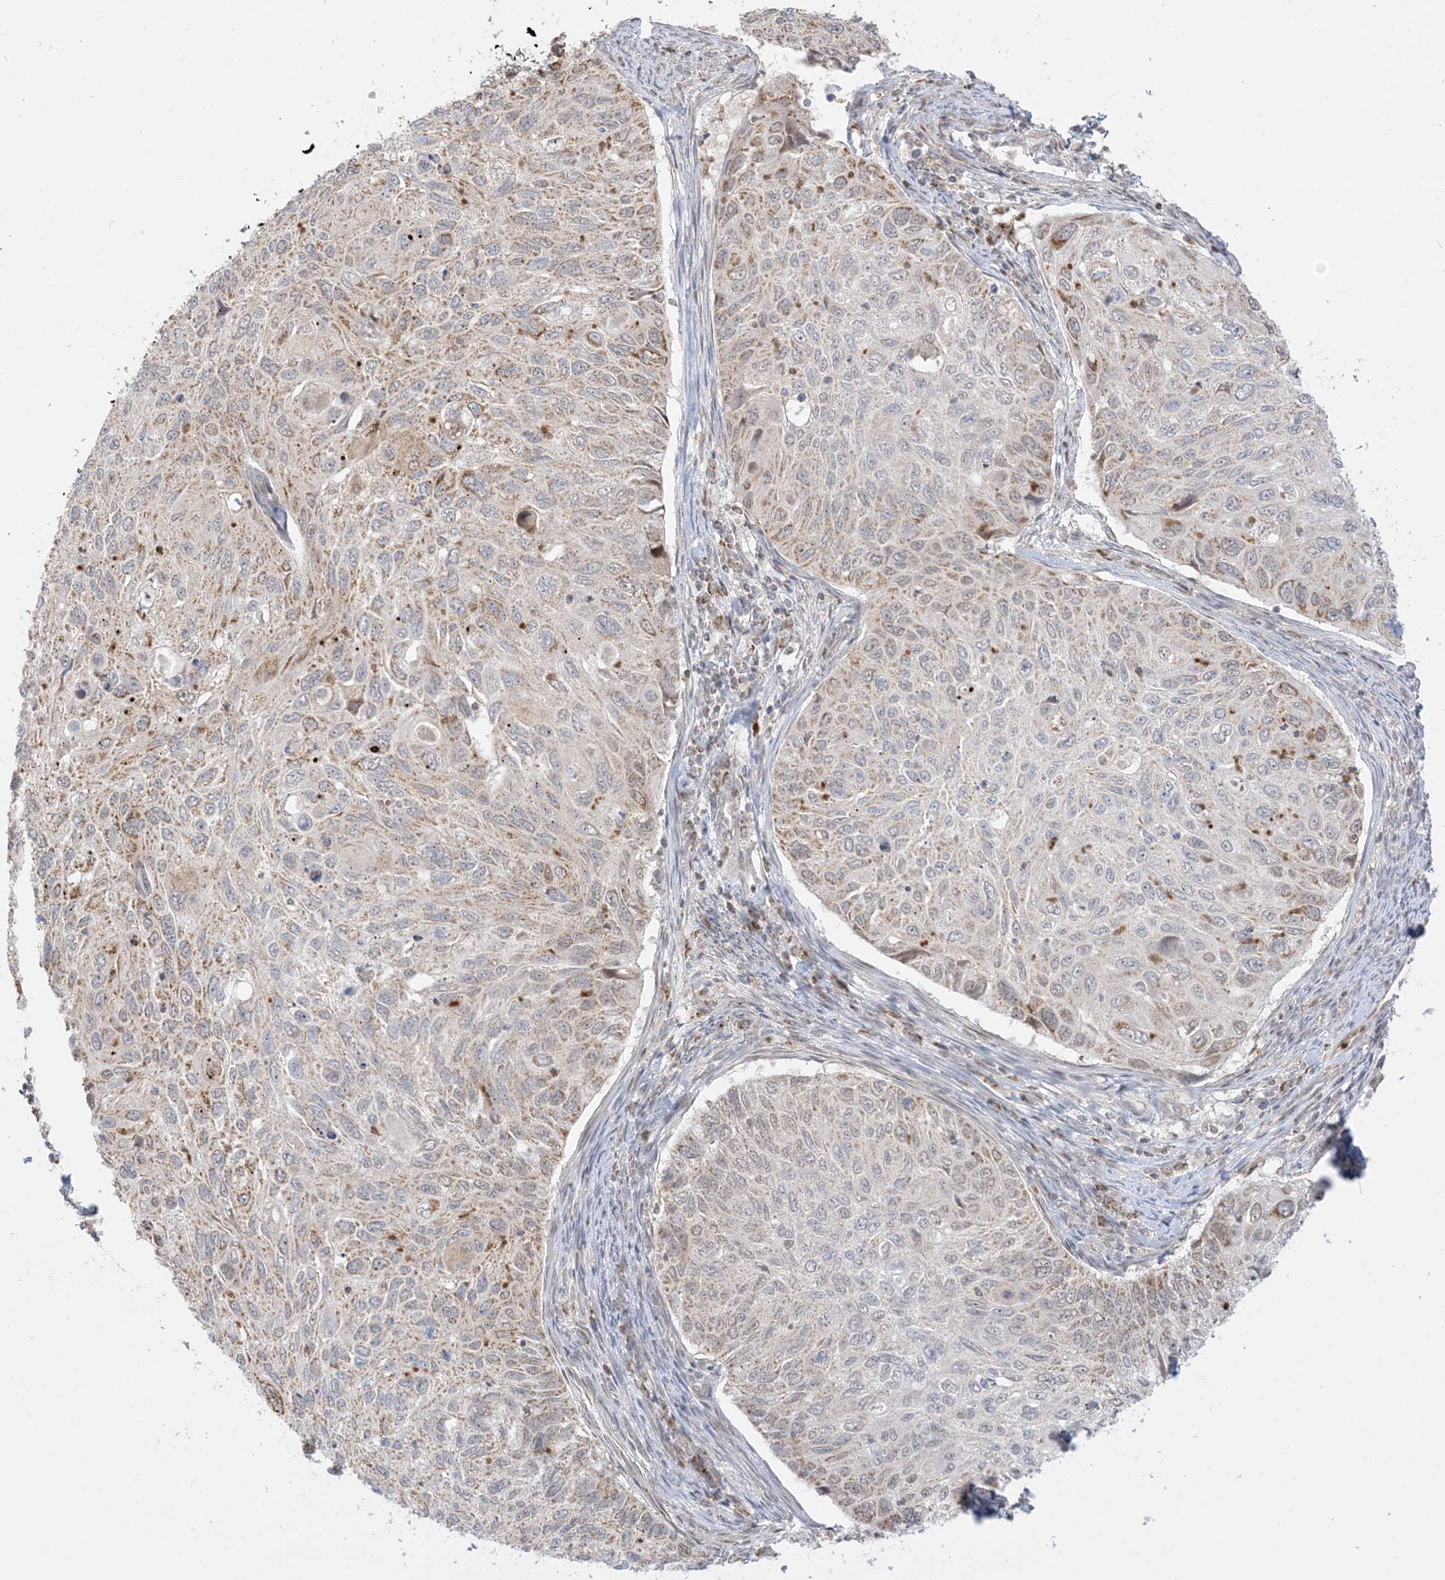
{"staining": {"intensity": "weak", "quantity": "25%-75%", "location": "cytoplasmic/membranous"}, "tissue": "cervical cancer", "cell_type": "Tumor cells", "image_type": "cancer", "snomed": [{"axis": "morphology", "description": "Squamous cell carcinoma, NOS"}, {"axis": "topography", "description": "Cervix"}], "caption": "DAB (3,3'-diaminobenzidine) immunohistochemical staining of human cervical cancer (squamous cell carcinoma) demonstrates weak cytoplasmic/membranous protein staining in about 25%-75% of tumor cells. Using DAB (brown) and hematoxylin (blue) stains, captured at high magnification using brightfield microscopy.", "gene": "KANSL3", "patient": {"sex": "female", "age": 70}}